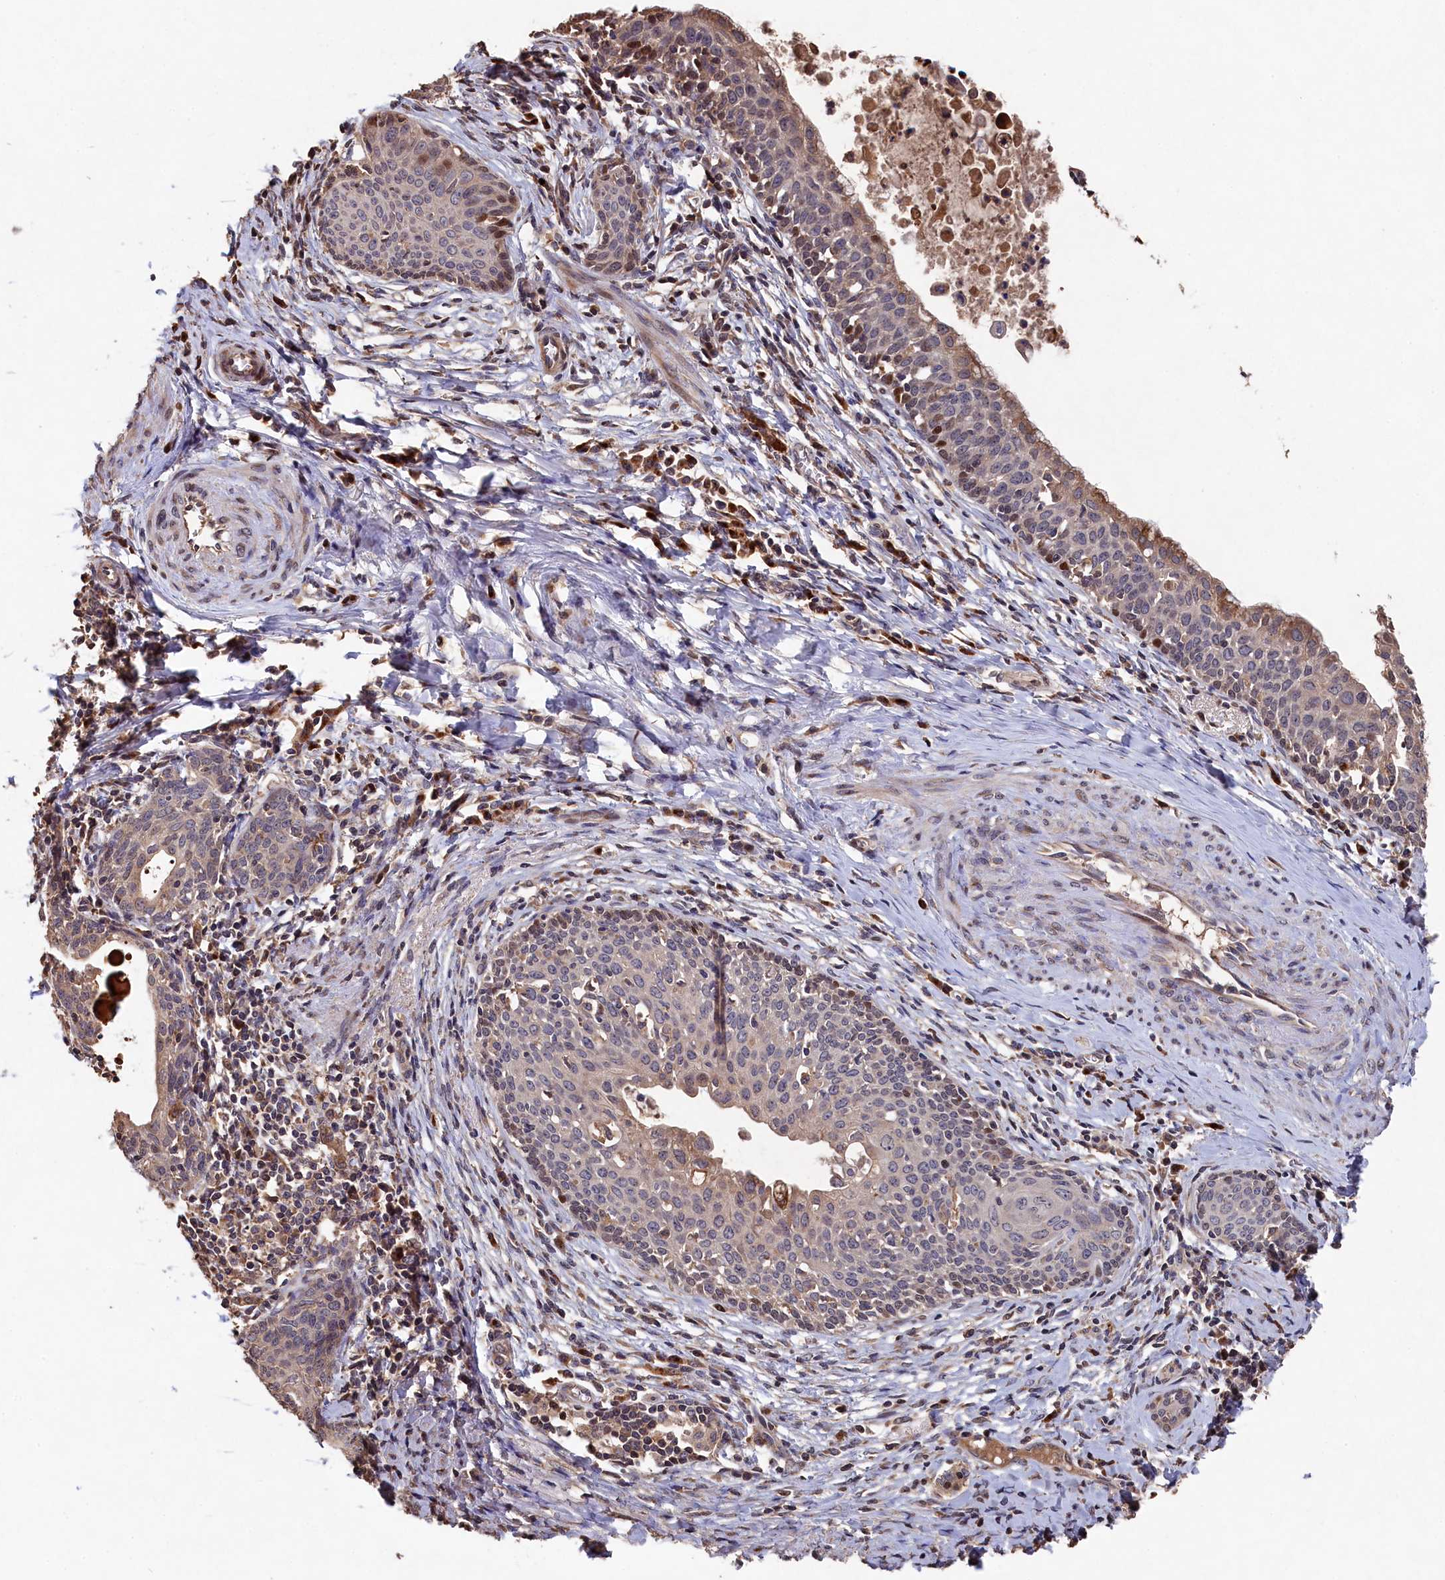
{"staining": {"intensity": "weak", "quantity": "25%-75%", "location": "cytoplasmic/membranous,nuclear"}, "tissue": "cervical cancer", "cell_type": "Tumor cells", "image_type": "cancer", "snomed": [{"axis": "morphology", "description": "Squamous cell carcinoma, NOS"}, {"axis": "topography", "description": "Cervix"}], "caption": "Immunohistochemical staining of human cervical cancer (squamous cell carcinoma) reveals low levels of weak cytoplasmic/membranous and nuclear protein positivity in about 25%-75% of tumor cells. (Brightfield microscopy of DAB IHC at high magnification).", "gene": "NAA60", "patient": {"sex": "female", "age": 52}}